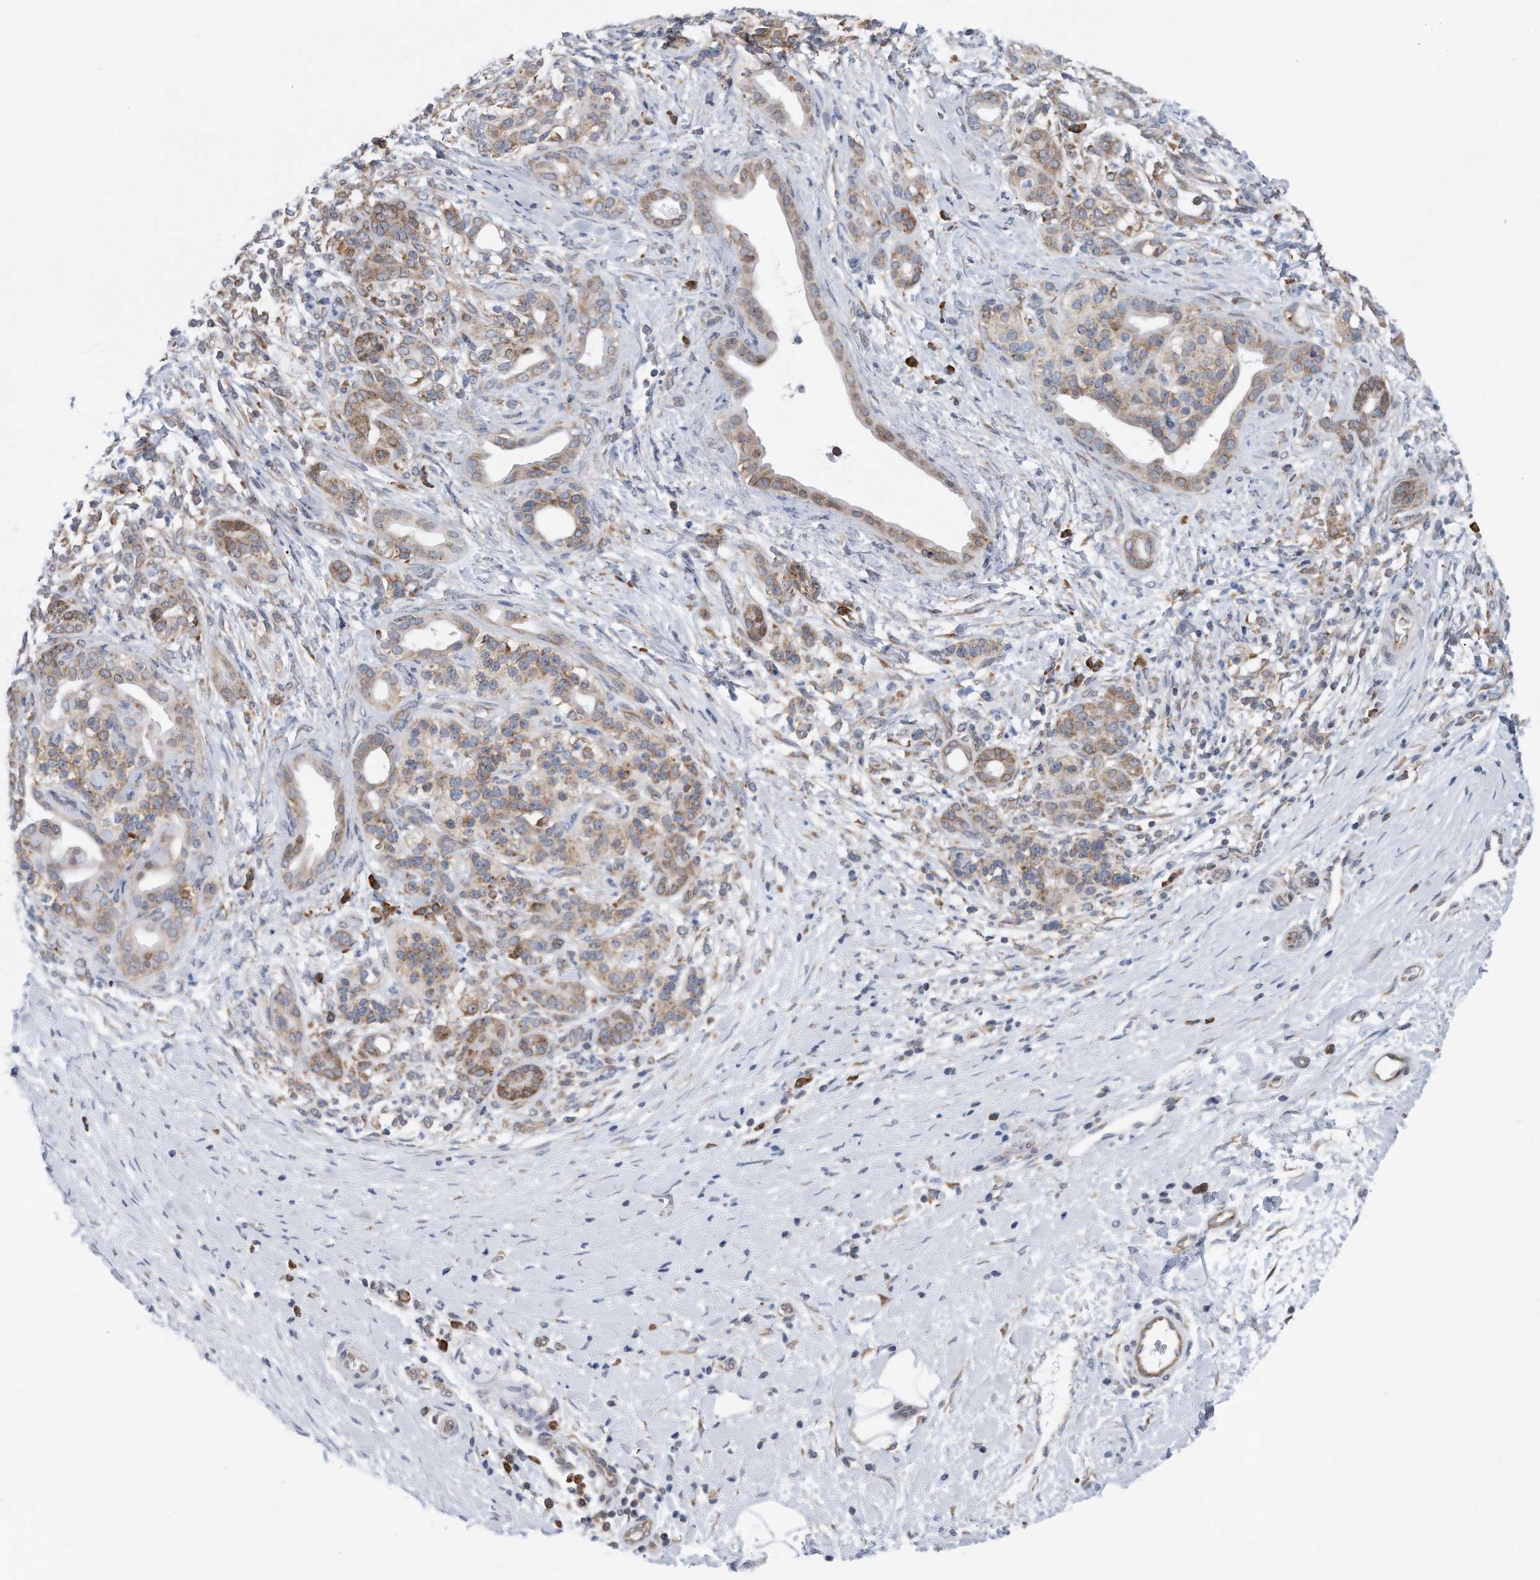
{"staining": {"intensity": "weak", "quantity": "25%-75%", "location": "cytoplasmic/membranous"}, "tissue": "pancreatic cancer", "cell_type": "Tumor cells", "image_type": "cancer", "snomed": [{"axis": "morphology", "description": "Adenocarcinoma, NOS"}, {"axis": "topography", "description": "Pancreas"}], "caption": "High-magnification brightfield microscopy of pancreatic cancer (adenocarcinoma) stained with DAB (brown) and counterstained with hematoxylin (blue). tumor cells exhibit weak cytoplasmic/membranous positivity is present in approximately25%-75% of cells.", "gene": "RPL26L1", "patient": {"sex": "male", "age": 58}}